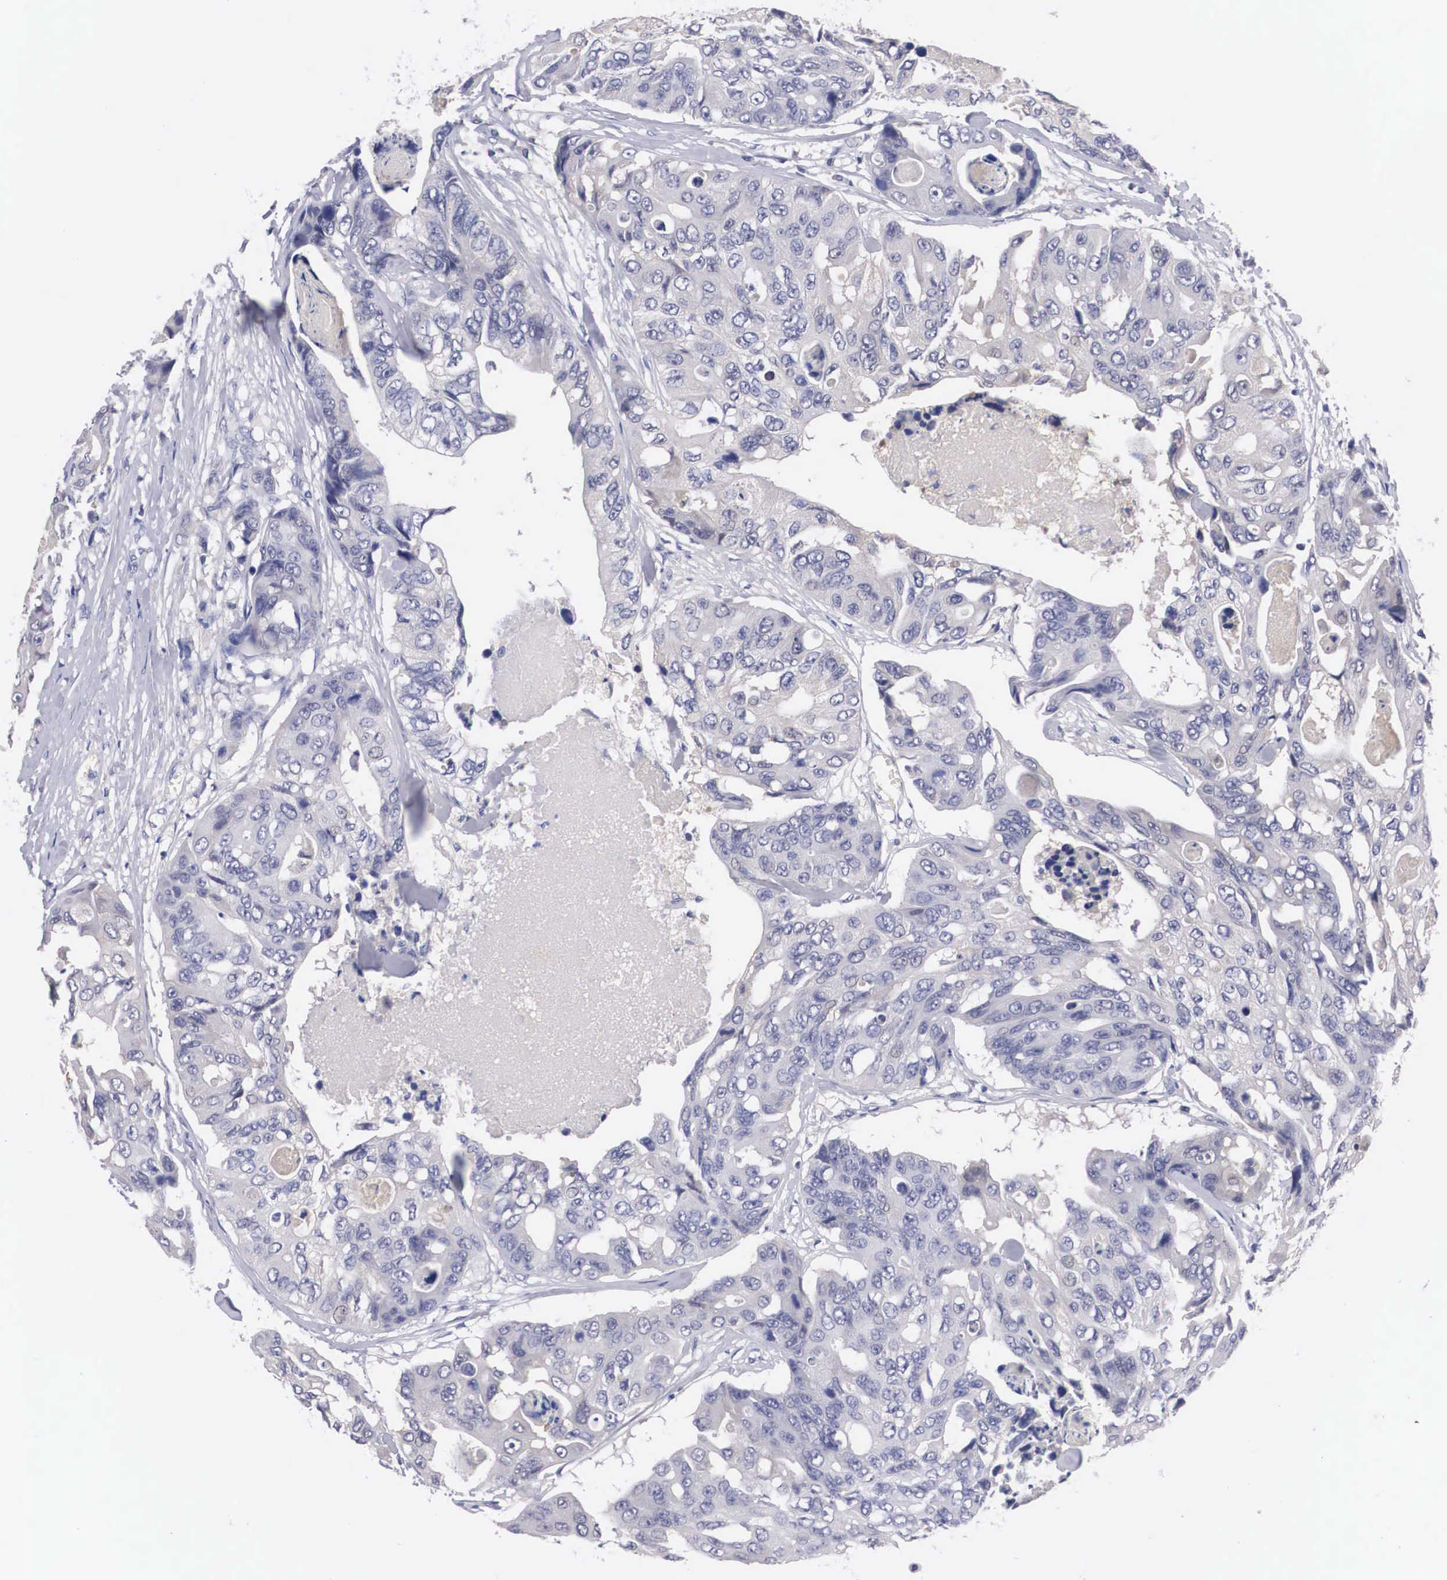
{"staining": {"intensity": "negative", "quantity": "none", "location": "none"}, "tissue": "colorectal cancer", "cell_type": "Tumor cells", "image_type": "cancer", "snomed": [{"axis": "morphology", "description": "Adenocarcinoma, NOS"}, {"axis": "topography", "description": "Colon"}], "caption": "Colorectal cancer was stained to show a protein in brown. There is no significant staining in tumor cells. (DAB immunohistochemistry (IHC) with hematoxylin counter stain).", "gene": "ABHD4", "patient": {"sex": "female", "age": 86}}